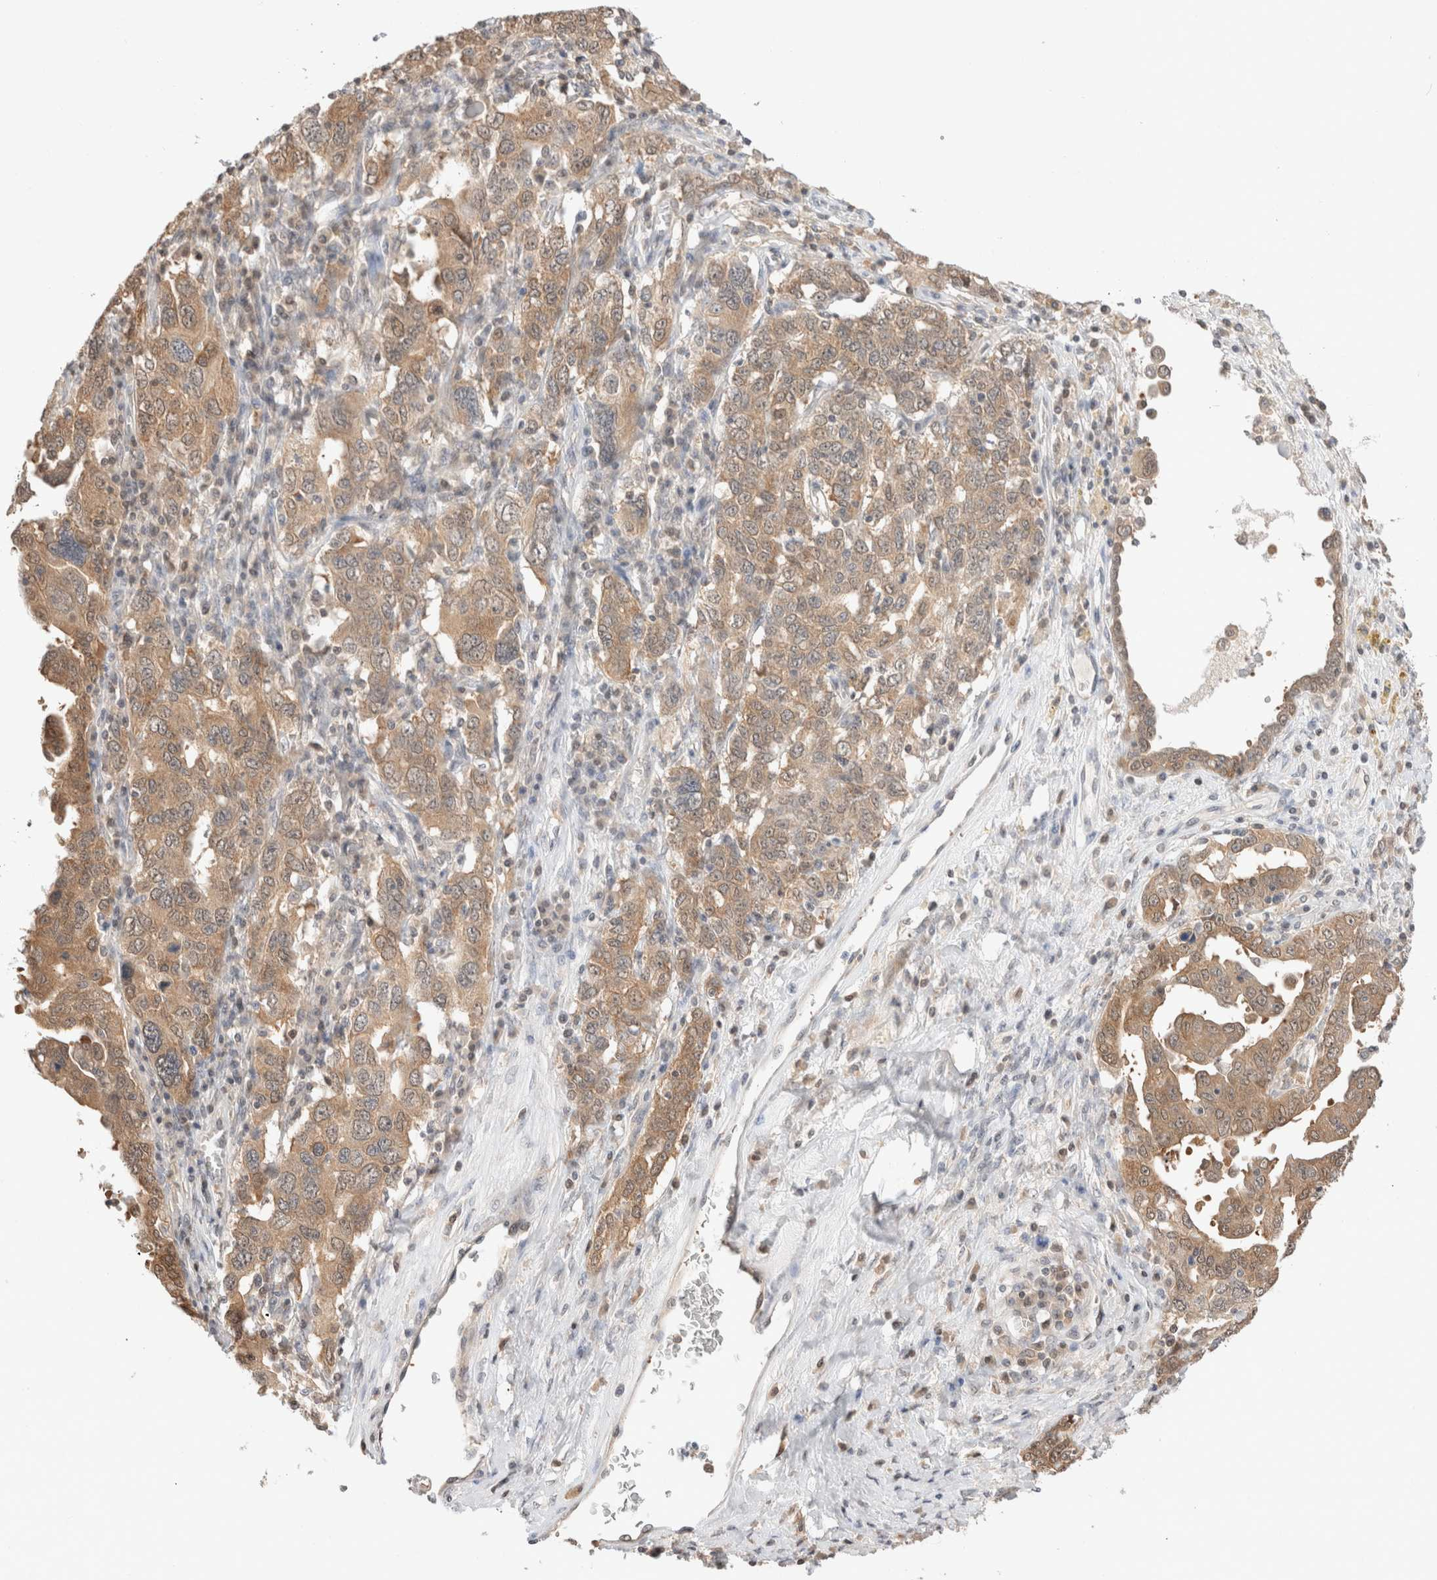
{"staining": {"intensity": "moderate", "quantity": ">75%", "location": "cytoplasmic/membranous"}, "tissue": "ovarian cancer", "cell_type": "Tumor cells", "image_type": "cancer", "snomed": [{"axis": "morphology", "description": "Carcinoma, endometroid"}, {"axis": "topography", "description": "Ovary"}], "caption": "Brown immunohistochemical staining in ovarian endometroid carcinoma shows moderate cytoplasmic/membranous expression in about >75% of tumor cells.", "gene": "C17orf97", "patient": {"sex": "female", "age": 62}}